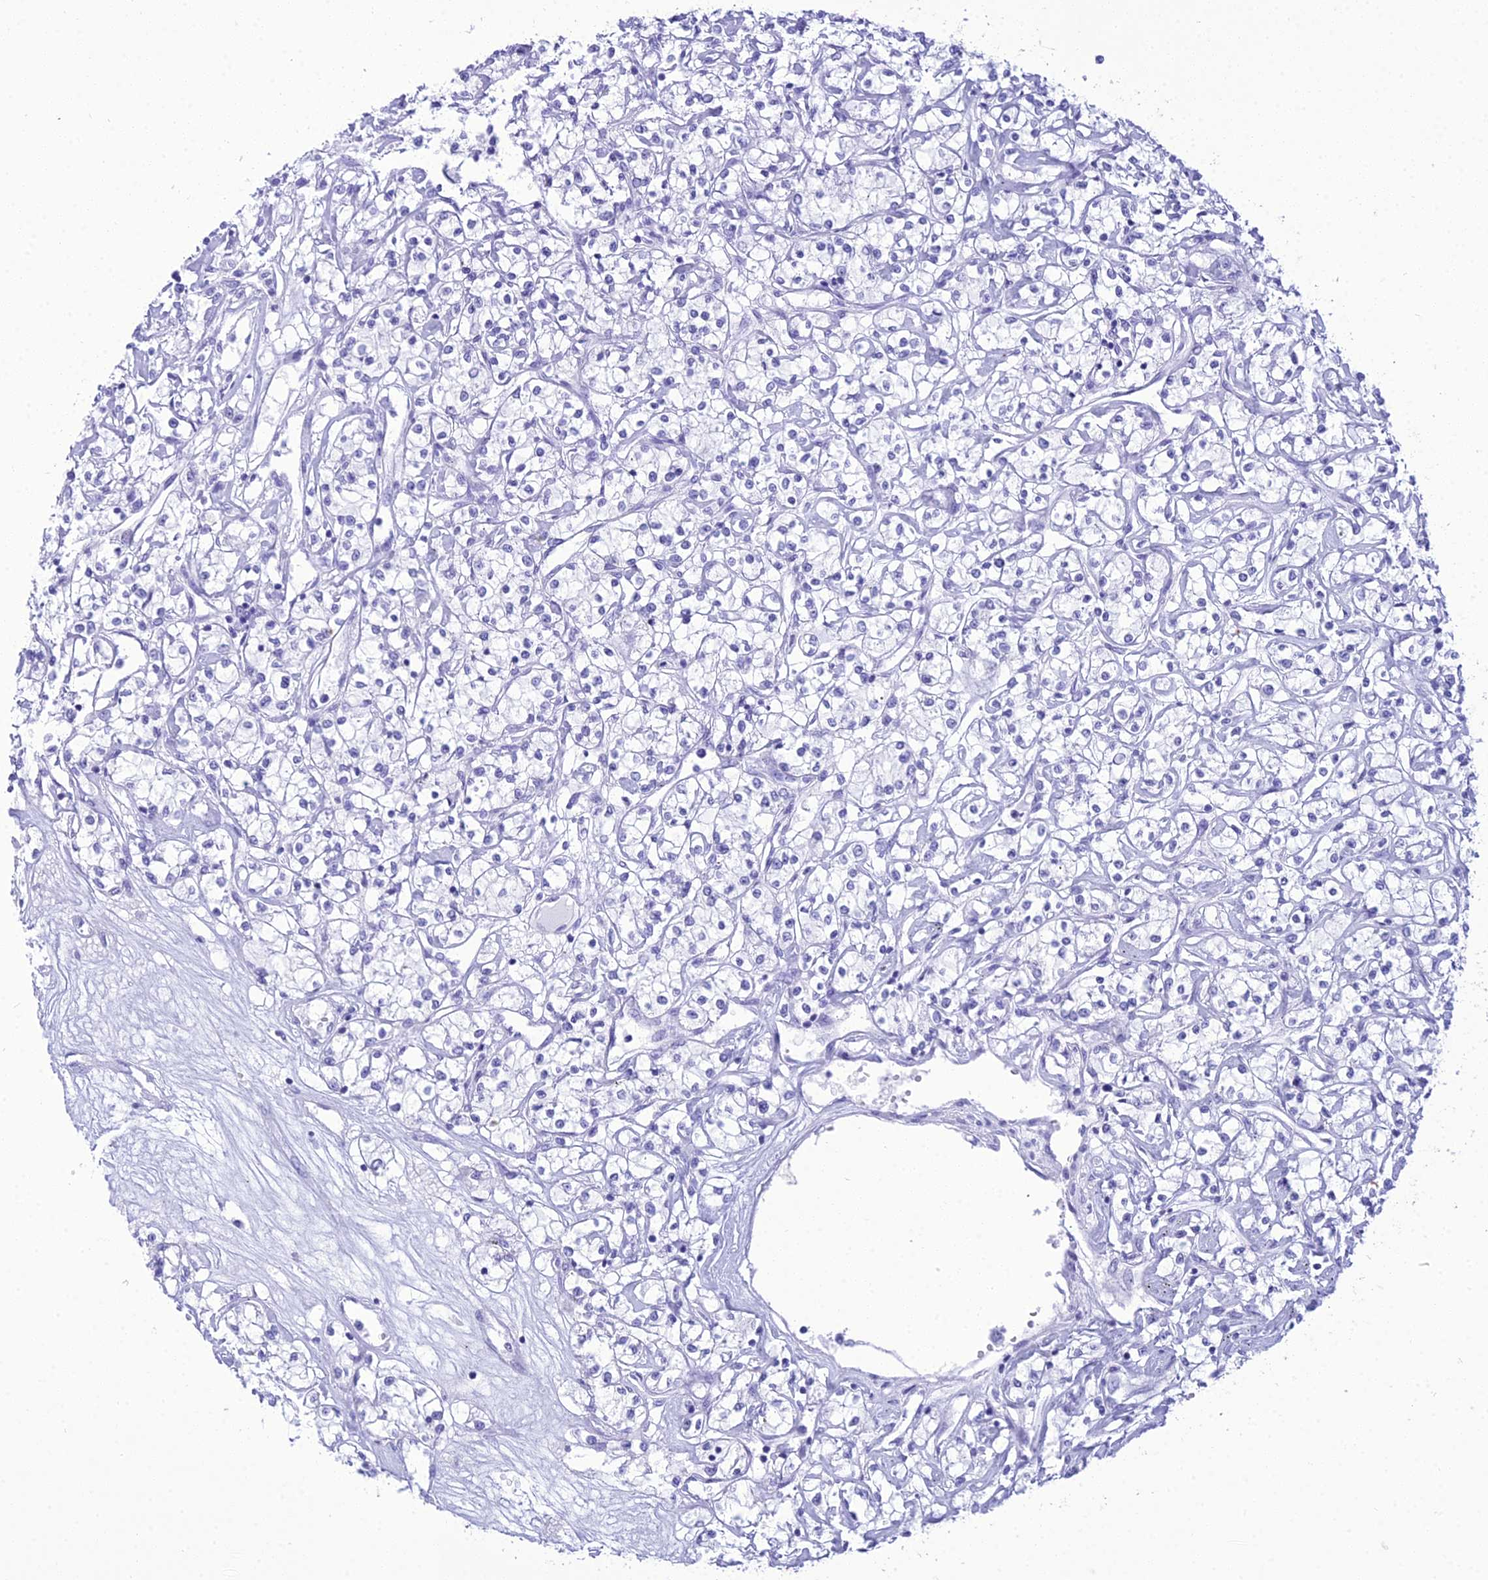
{"staining": {"intensity": "negative", "quantity": "none", "location": "none"}, "tissue": "renal cancer", "cell_type": "Tumor cells", "image_type": "cancer", "snomed": [{"axis": "morphology", "description": "Adenocarcinoma, NOS"}, {"axis": "topography", "description": "Kidney"}], "caption": "Human renal cancer (adenocarcinoma) stained for a protein using immunohistochemistry reveals no staining in tumor cells.", "gene": "ZNF442", "patient": {"sex": "female", "age": 59}}